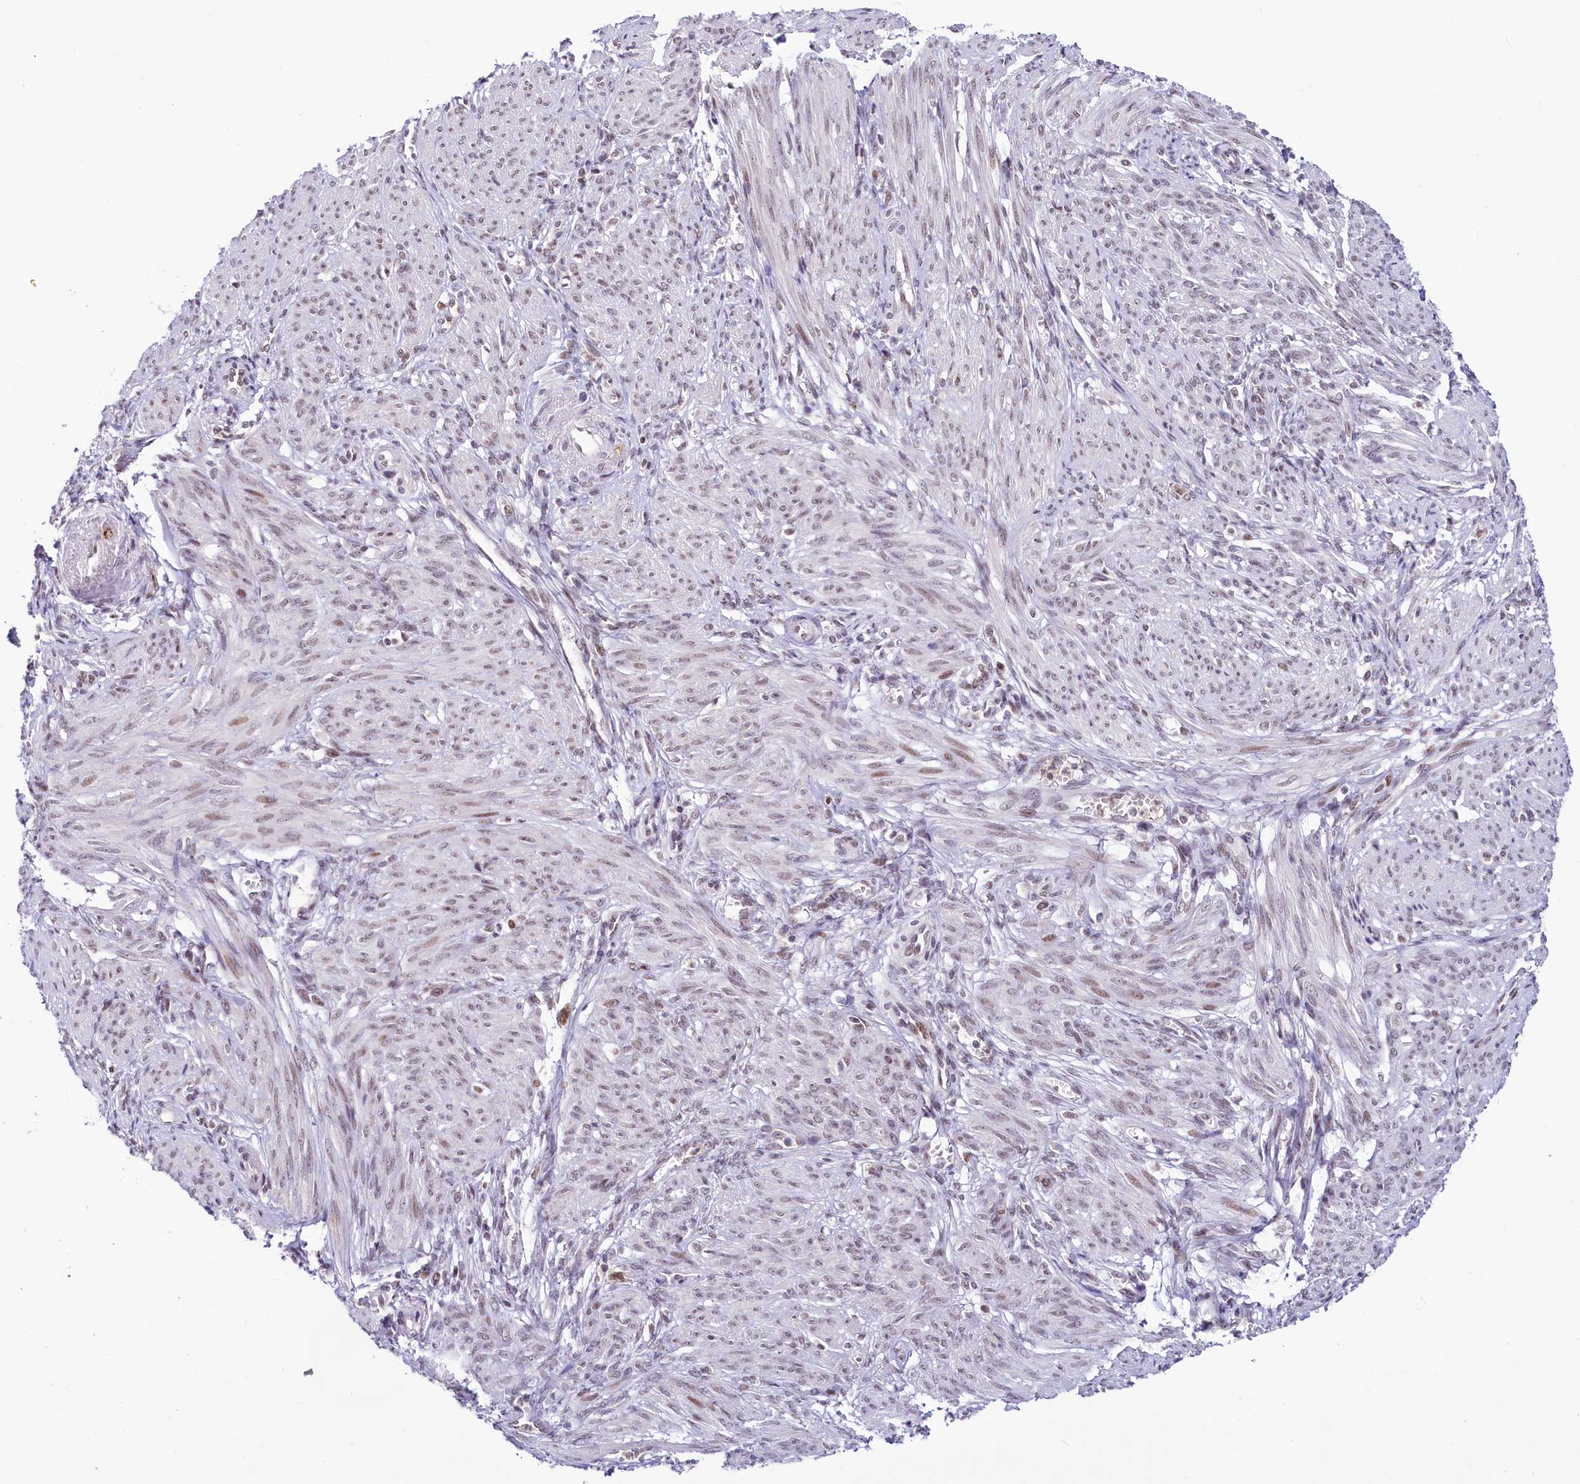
{"staining": {"intensity": "weak", "quantity": "<25%", "location": "nuclear"}, "tissue": "smooth muscle", "cell_type": "Smooth muscle cells", "image_type": "normal", "snomed": [{"axis": "morphology", "description": "Normal tissue, NOS"}, {"axis": "topography", "description": "Smooth muscle"}], "caption": "High power microscopy micrograph of an immunohistochemistry histopathology image of benign smooth muscle, revealing no significant positivity in smooth muscle cells.", "gene": "SCAF11", "patient": {"sex": "female", "age": 39}}